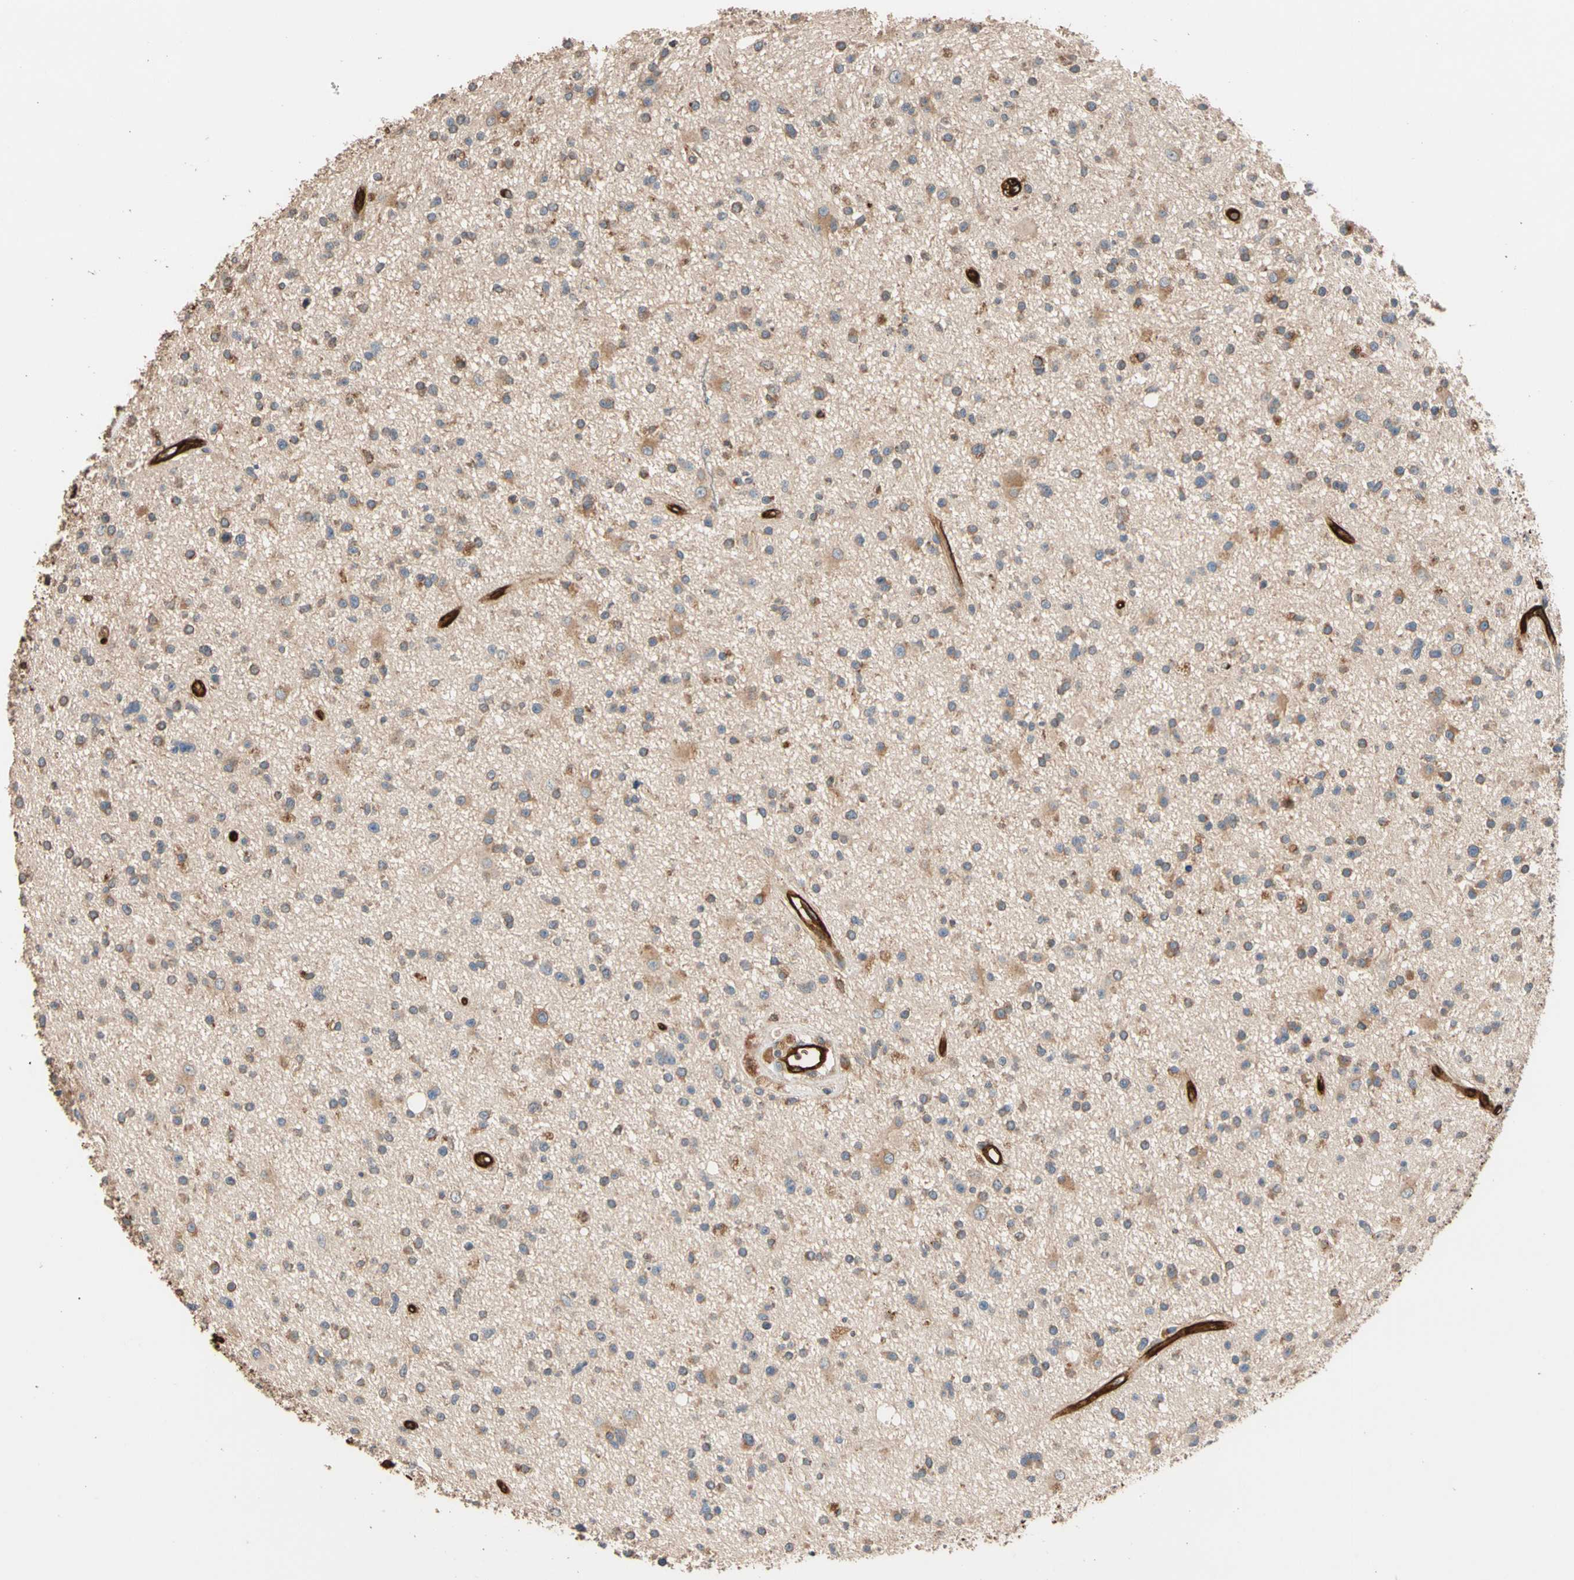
{"staining": {"intensity": "moderate", "quantity": ">75%", "location": "cytoplasmic/membranous"}, "tissue": "glioma", "cell_type": "Tumor cells", "image_type": "cancer", "snomed": [{"axis": "morphology", "description": "Glioma, malignant, High grade"}, {"axis": "topography", "description": "Brain"}], "caption": "An image of glioma stained for a protein exhibits moderate cytoplasmic/membranous brown staining in tumor cells.", "gene": "RIOK2", "patient": {"sex": "male", "age": 33}}